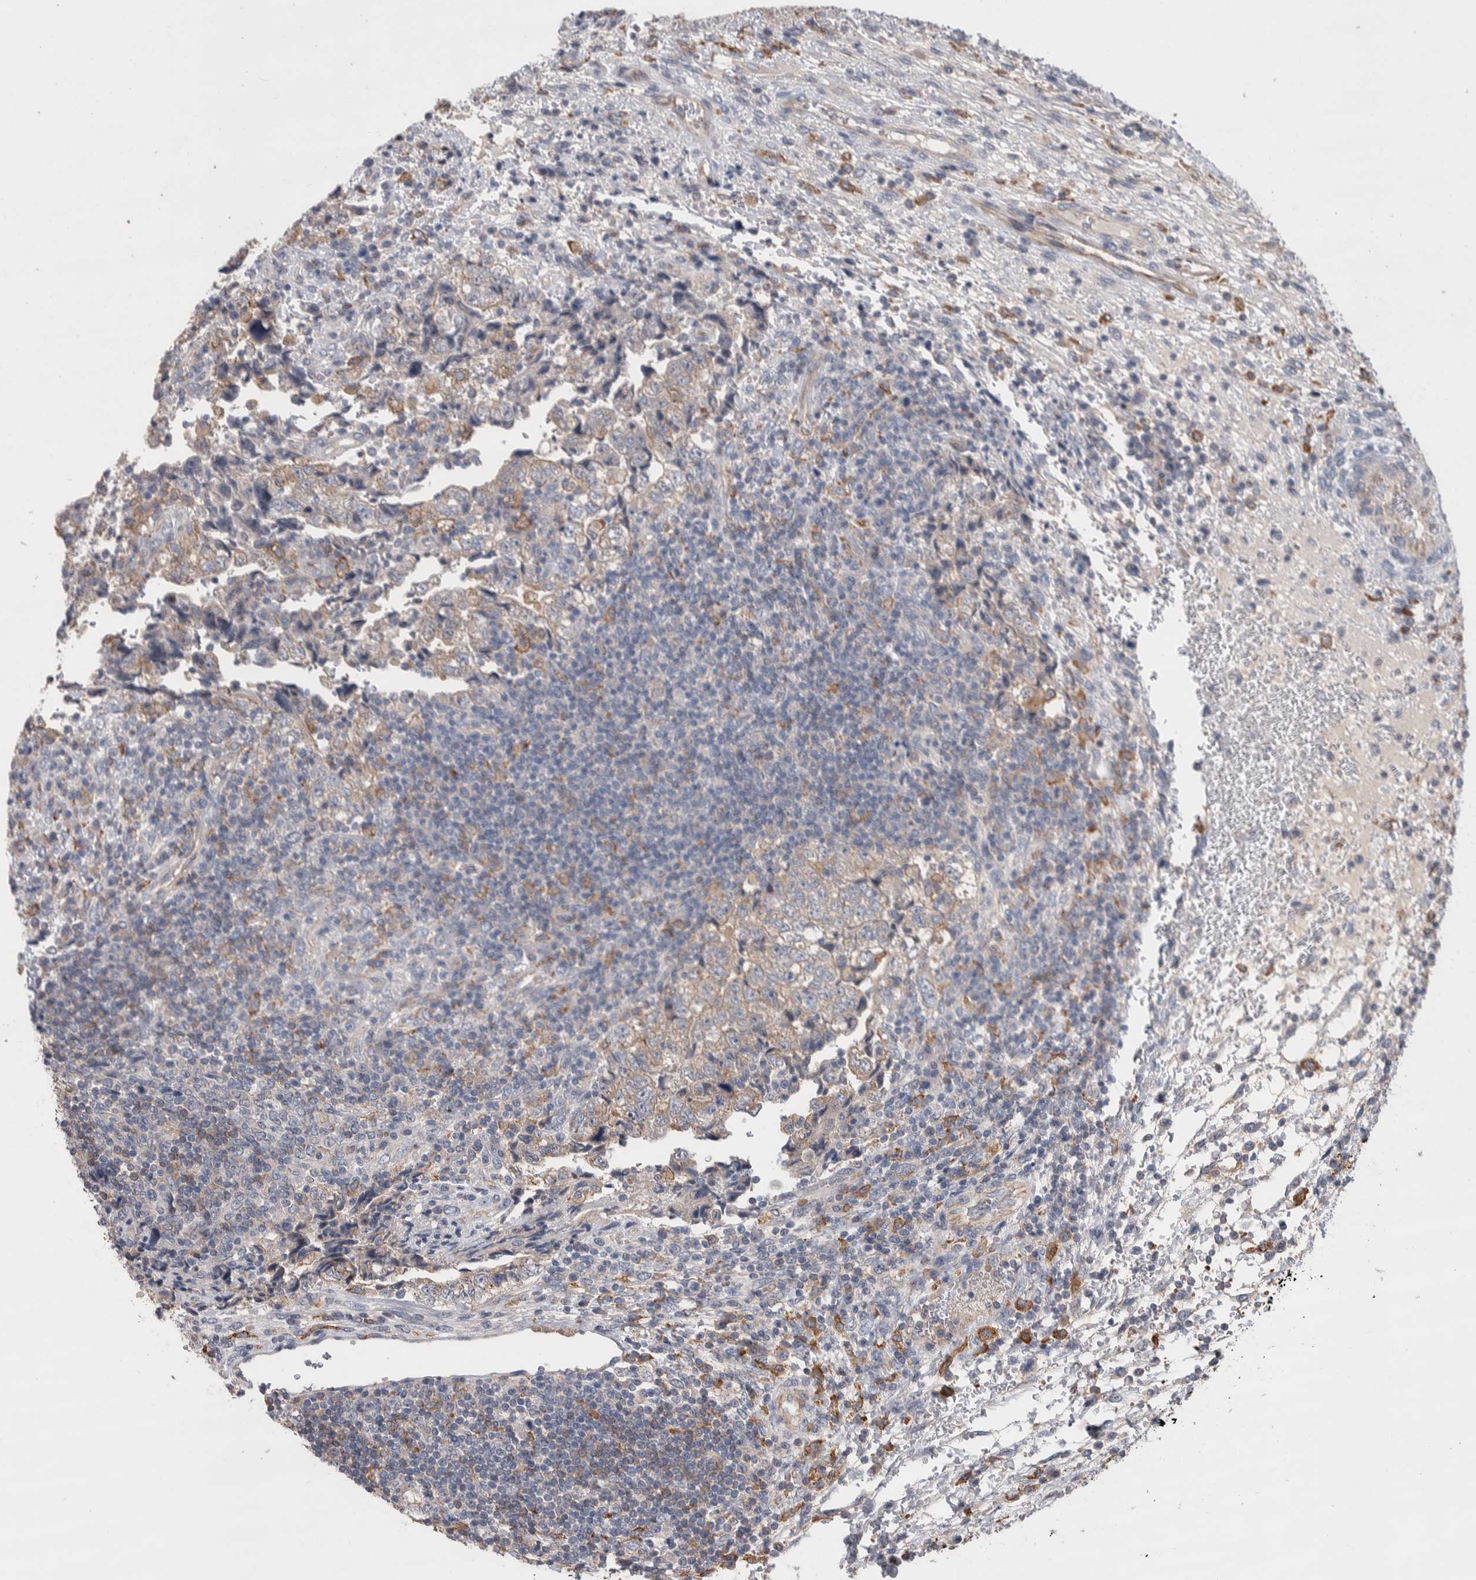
{"staining": {"intensity": "weak", "quantity": ">75%", "location": "cytoplasmic/membranous"}, "tissue": "testis cancer", "cell_type": "Tumor cells", "image_type": "cancer", "snomed": [{"axis": "morphology", "description": "Normal tissue, NOS"}, {"axis": "morphology", "description": "Carcinoma, Embryonal, NOS"}, {"axis": "topography", "description": "Testis"}], "caption": "Approximately >75% of tumor cells in human embryonal carcinoma (testis) display weak cytoplasmic/membranous protein staining as visualized by brown immunohistochemical staining.", "gene": "GCNA", "patient": {"sex": "male", "age": 36}}